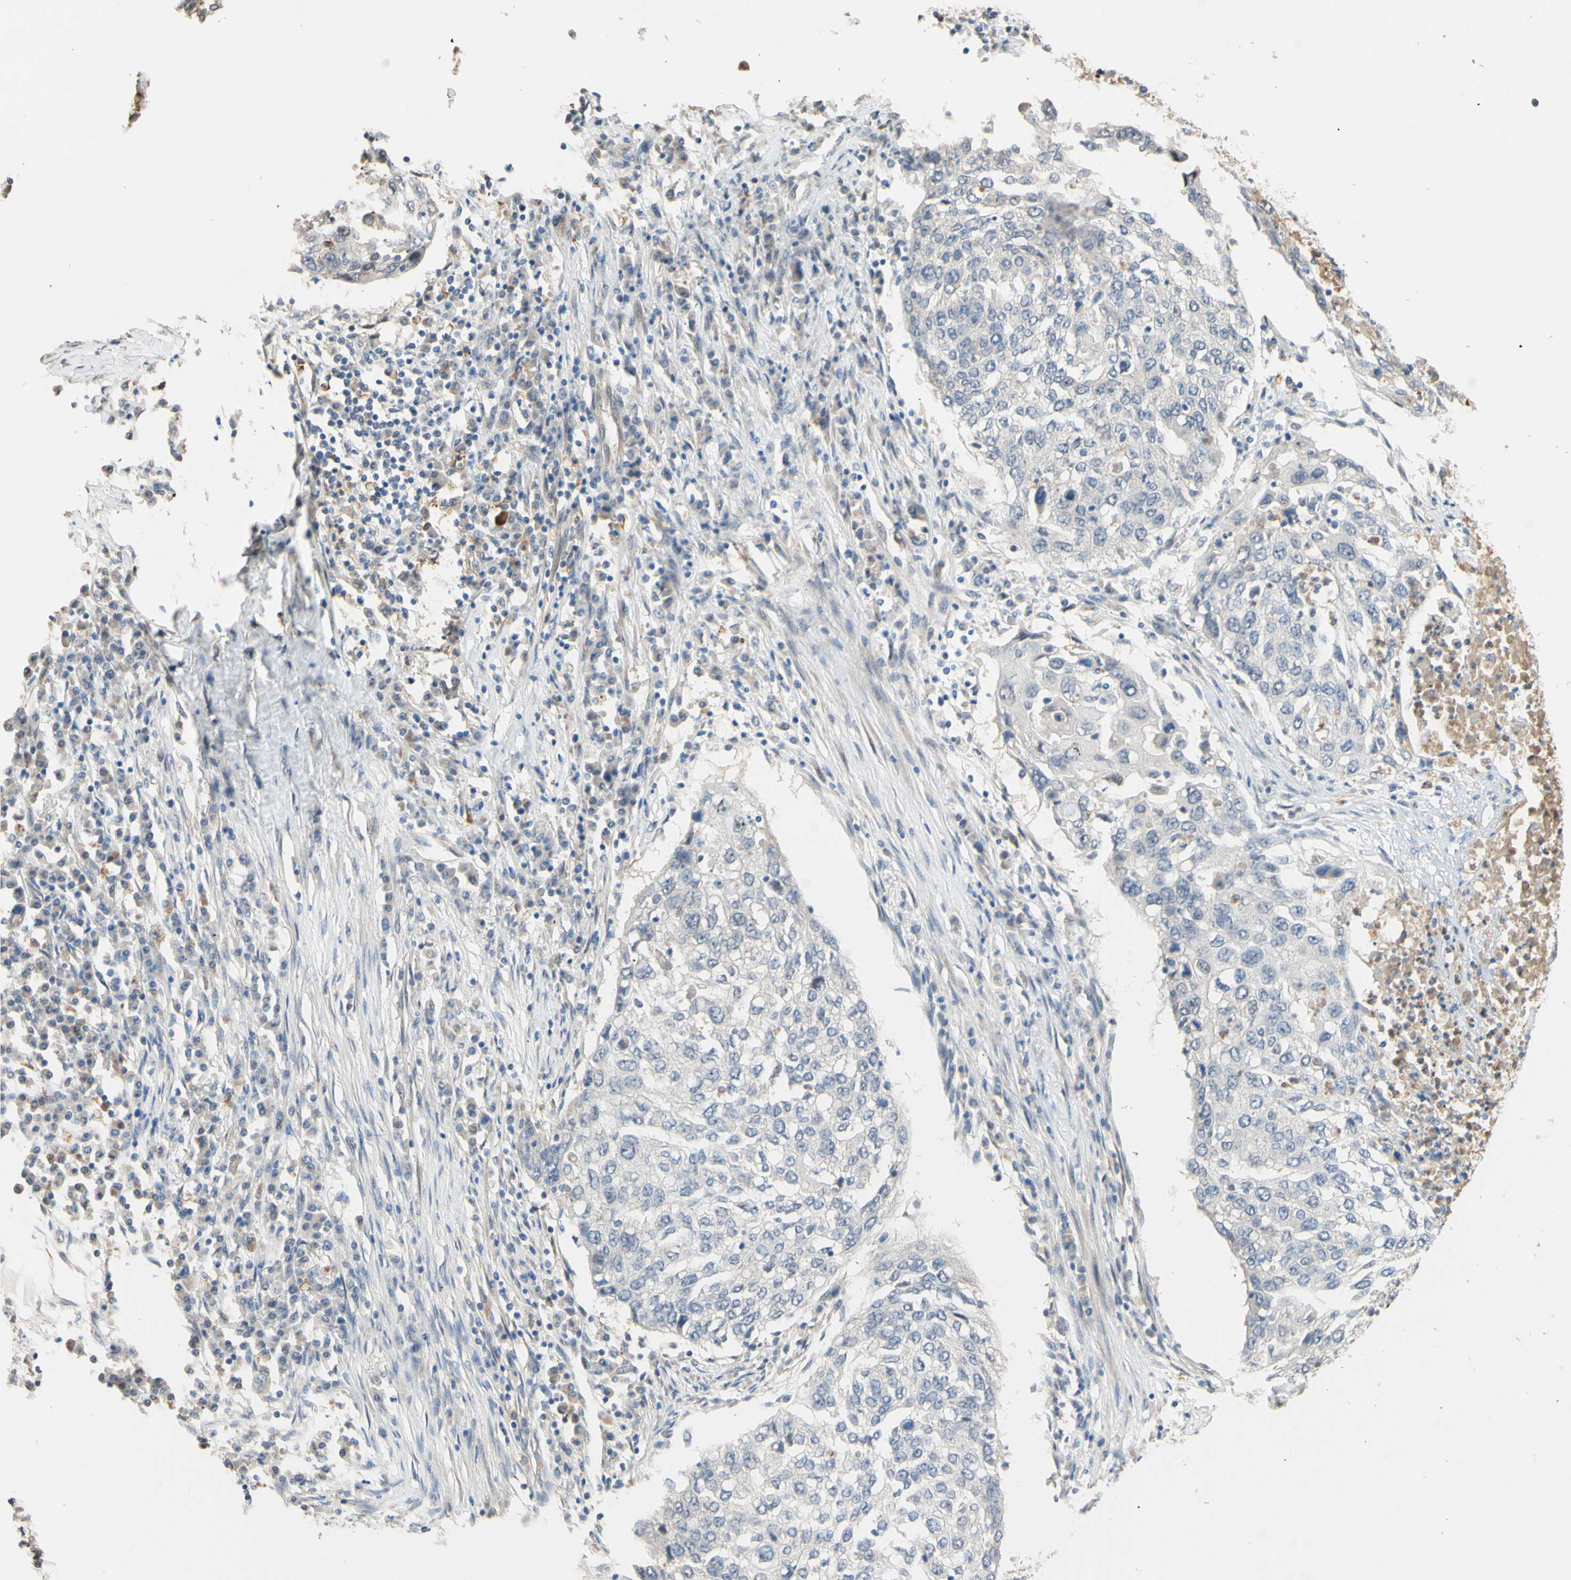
{"staining": {"intensity": "negative", "quantity": "none", "location": "none"}, "tissue": "lung cancer", "cell_type": "Tumor cells", "image_type": "cancer", "snomed": [{"axis": "morphology", "description": "Squamous cell carcinoma, NOS"}, {"axis": "topography", "description": "Lung"}], "caption": "This photomicrograph is of lung squamous cell carcinoma stained with IHC to label a protein in brown with the nuclei are counter-stained blue. There is no staining in tumor cells. The staining was performed using DAB (3,3'-diaminobenzidine) to visualize the protein expression in brown, while the nuclei were stained in blue with hematoxylin (Magnification: 20x).", "gene": "SMIM19", "patient": {"sex": "female", "age": 63}}